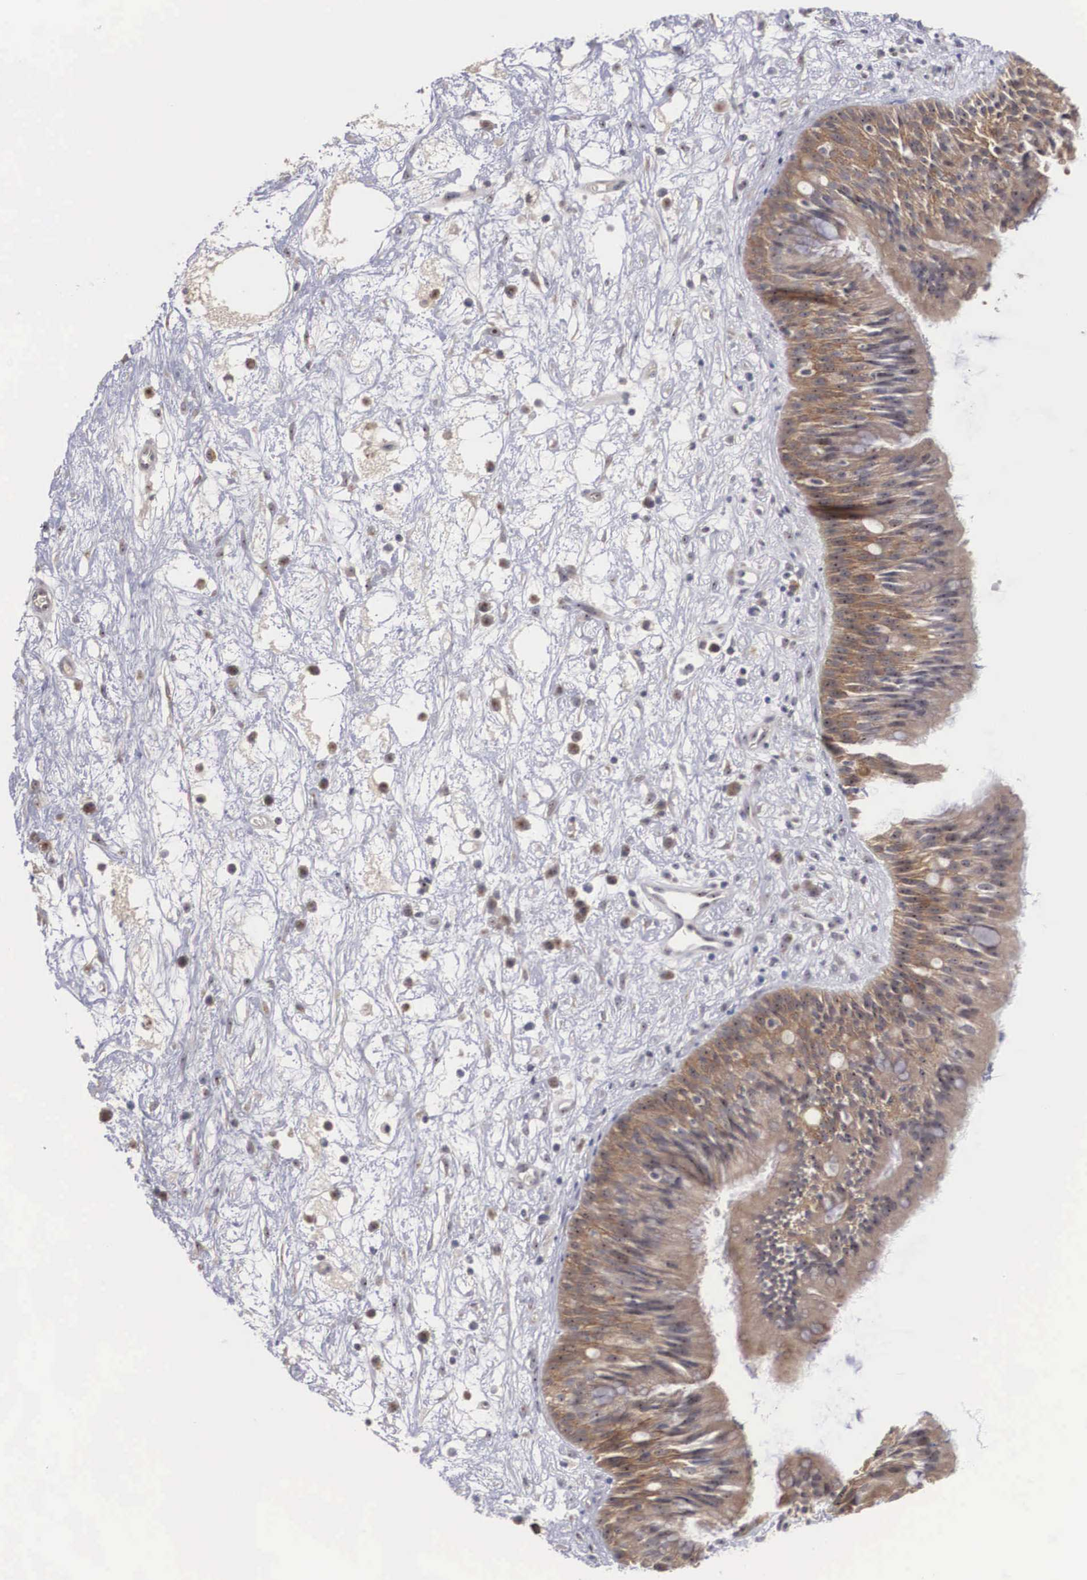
{"staining": {"intensity": "moderate", "quantity": ">75%", "location": "cytoplasmic/membranous"}, "tissue": "nasopharynx", "cell_type": "Respiratory epithelial cells", "image_type": "normal", "snomed": [{"axis": "morphology", "description": "Normal tissue, NOS"}, {"axis": "topography", "description": "Nasopharynx"}], "caption": "Immunohistochemistry staining of benign nasopharynx, which reveals medium levels of moderate cytoplasmic/membranous positivity in approximately >75% of respiratory epithelial cells indicating moderate cytoplasmic/membranous protein positivity. The staining was performed using DAB (3,3'-diaminobenzidine) (brown) for protein detection and nuclei were counterstained in hematoxylin (blue).", "gene": "AMN", "patient": {"sex": "male", "age": 13}}